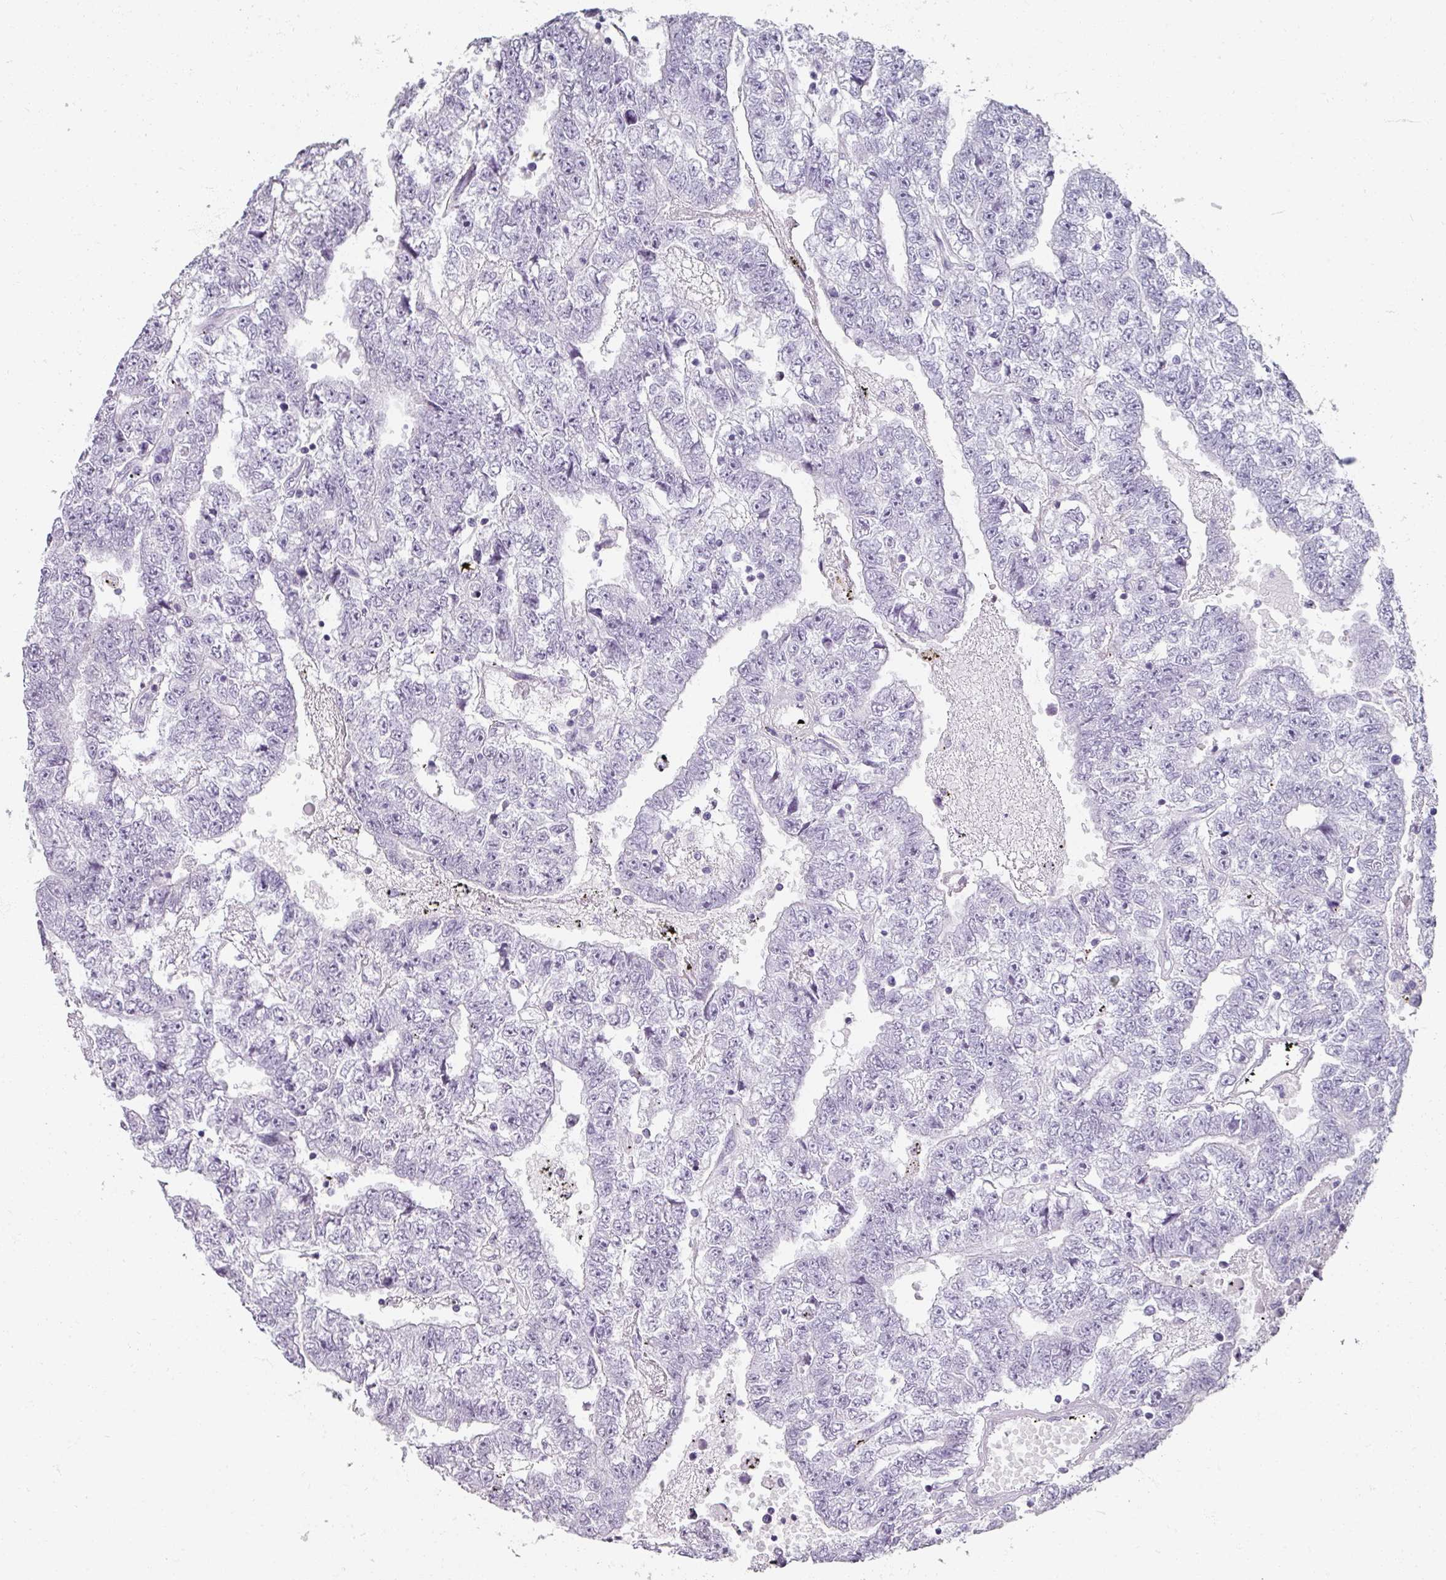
{"staining": {"intensity": "negative", "quantity": "none", "location": "none"}, "tissue": "testis cancer", "cell_type": "Tumor cells", "image_type": "cancer", "snomed": [{"axis": "morphology", "description": "Carcinoma, Embryonal, NOS"}, {"axis": "topography", "description": "Testis"}], "caption": "Tumor cells are negative for brown protein staining in testis cancer.", "gene": "REG3G", "patient": {"sex": "male", "age": 25}}